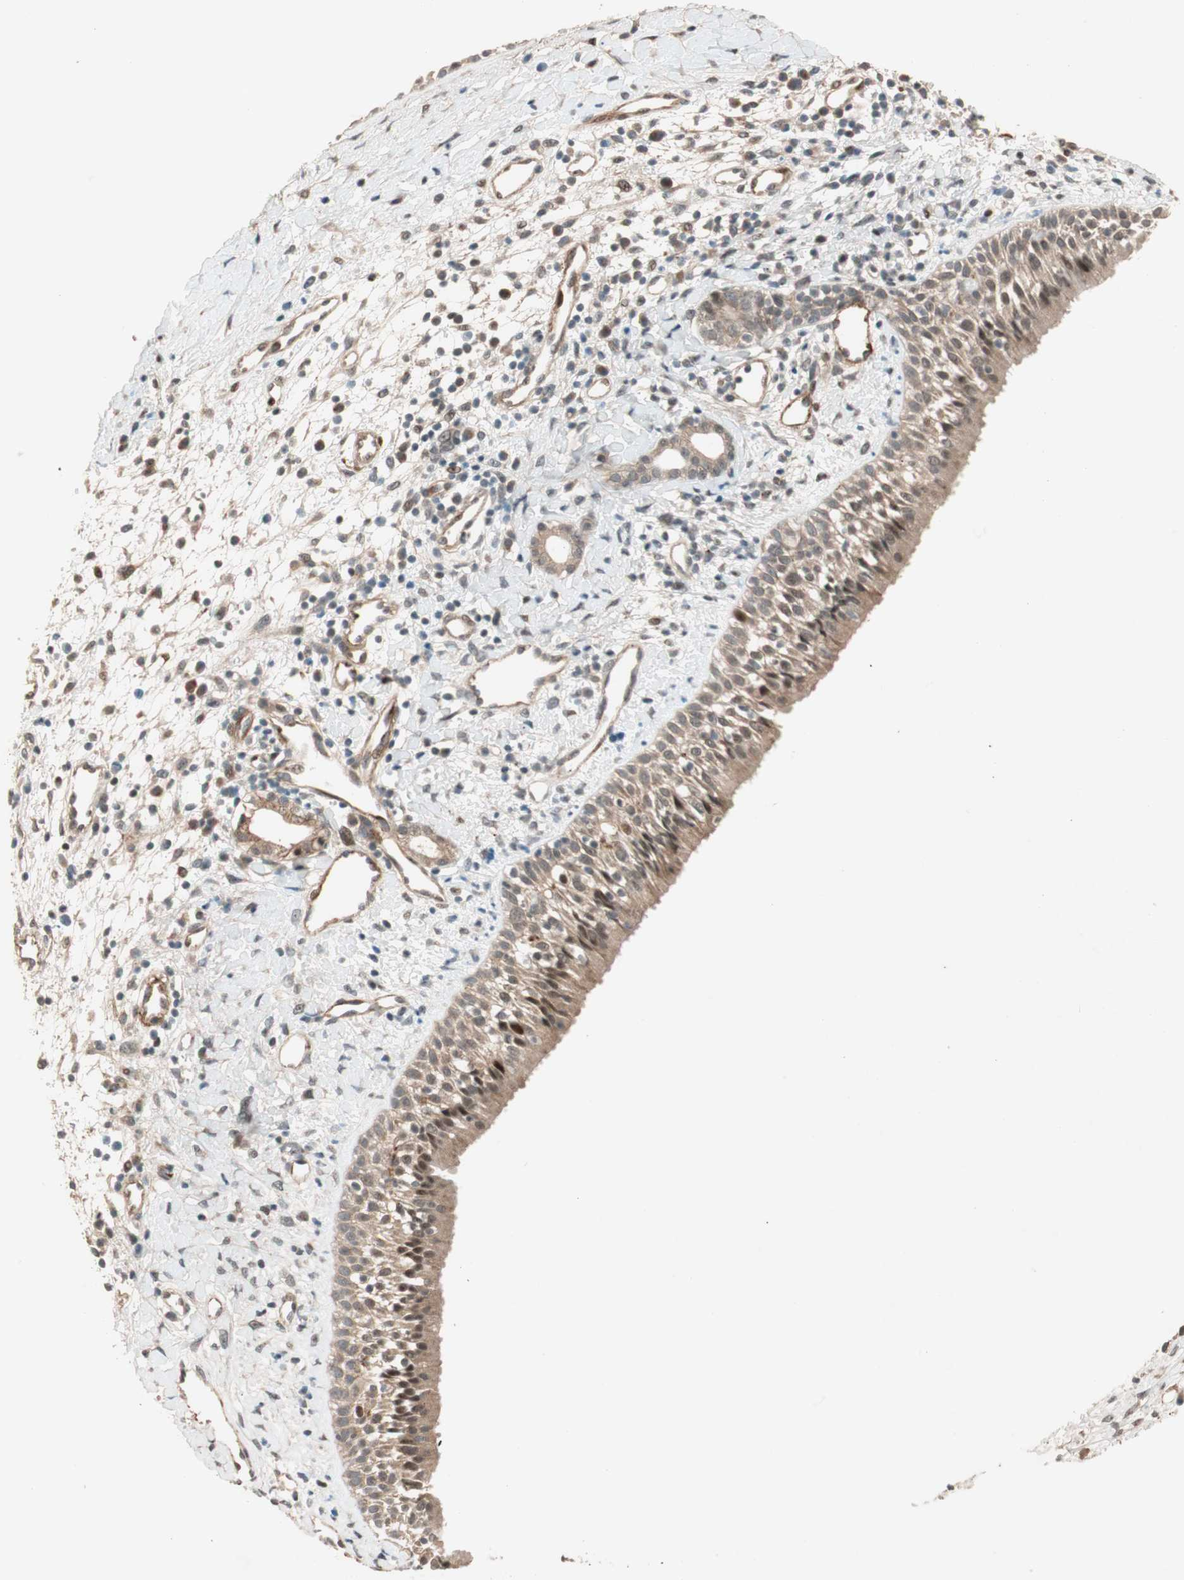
{"staining": {"intensity": "moderate", "quantity": ">75%", "location": "cytoplasmic/membranous,nuclear"}, "tissue": "nasopharynx", "cell_type": "Respiratory epithelial cells", "image_type": "normal", "snomed": [{"axis": "morphology", "description": "Normal tissue, NOS"}, {"axis": "topography", "description": "Nasopharynx"}], "caption": "Approximately >75% of respiratory epithelial cells in unremarkable nasopharynx display moderate cytoplasmic/membranous,nuclear protein staining as visualized by brown immunohistochemical staining.", "gene": "EPHA6", "patient": {"sex": "male", "age": 22}}